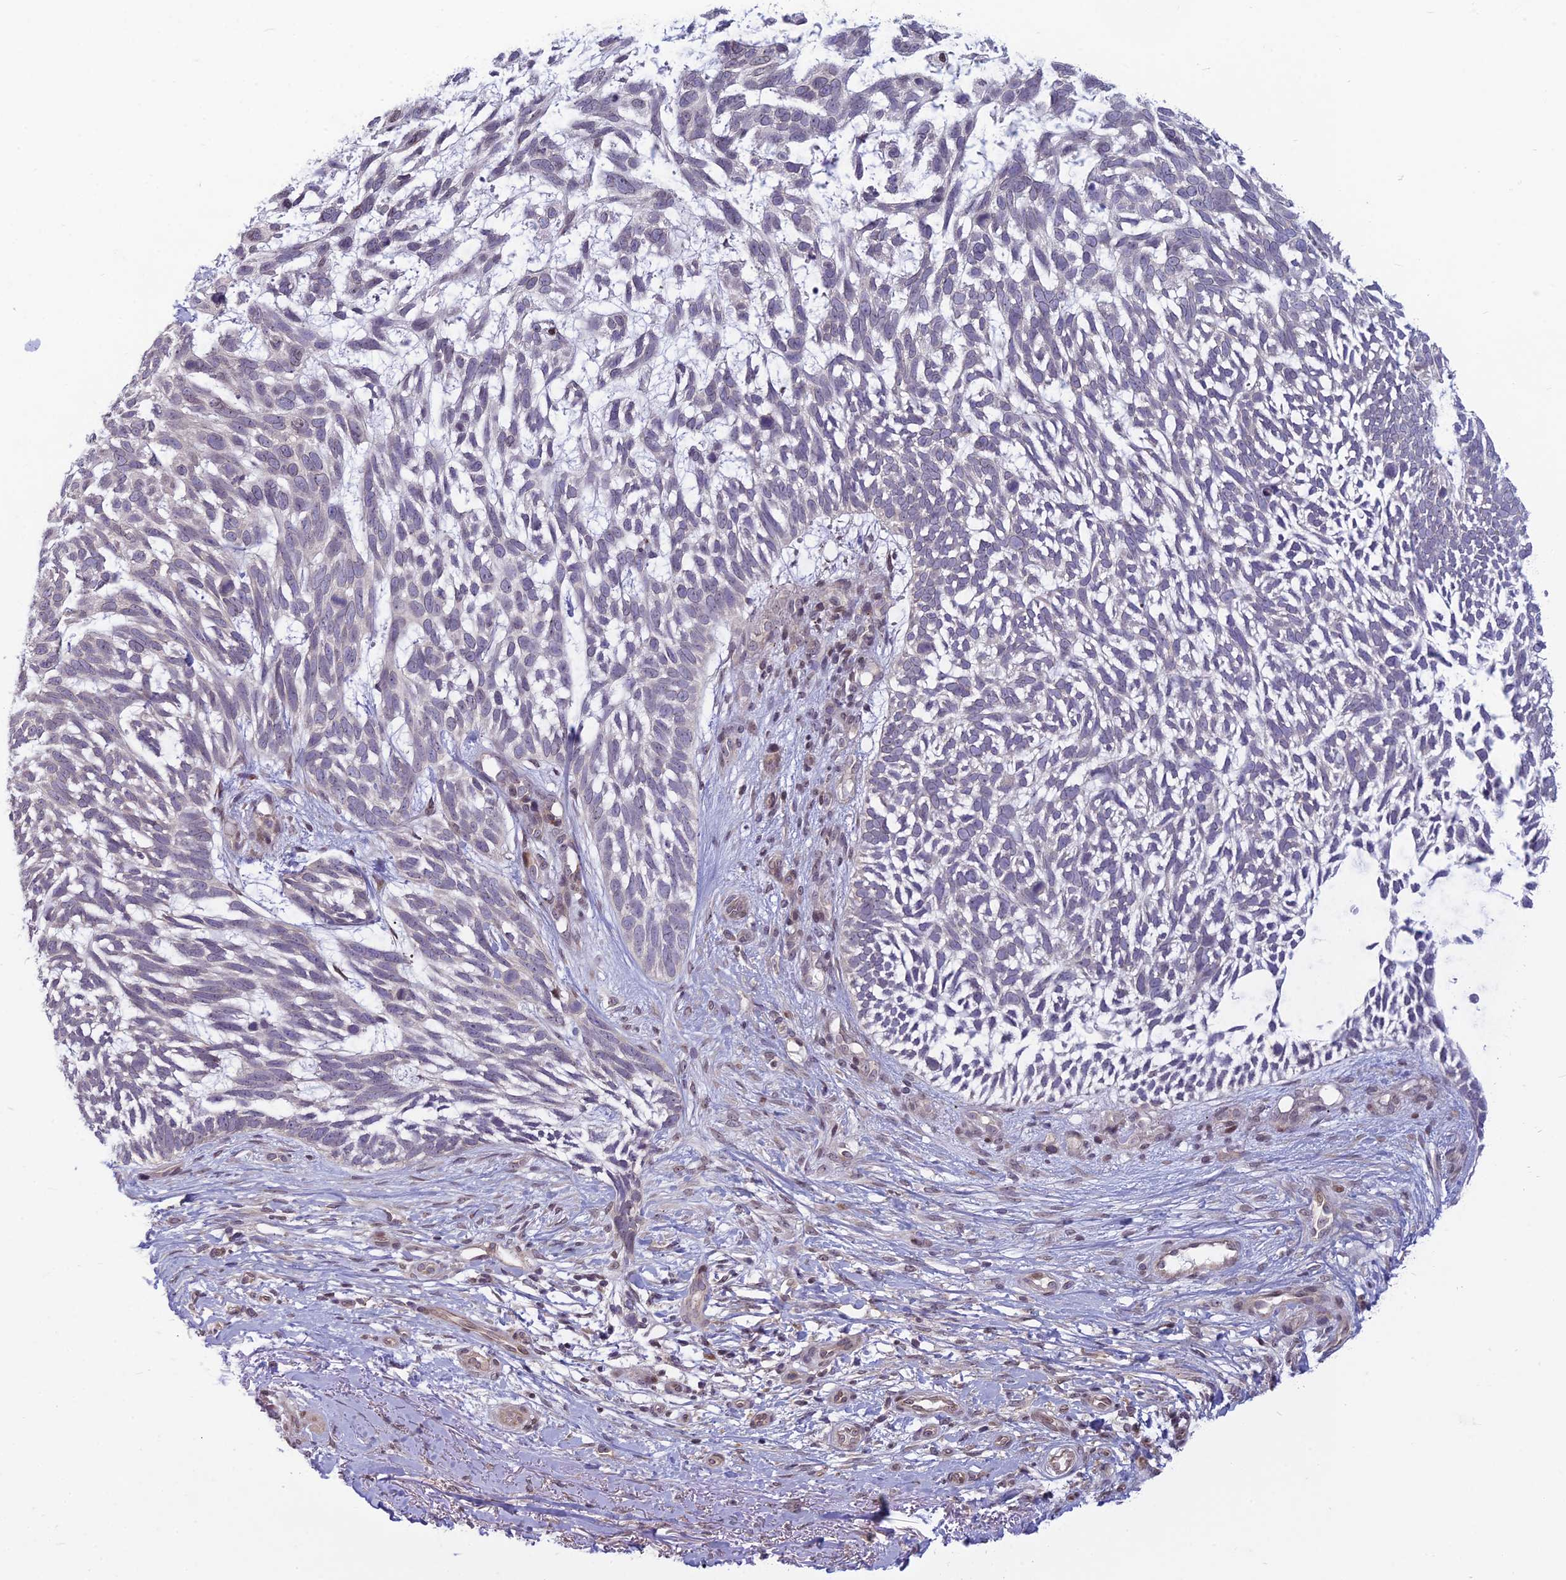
{"staining": {"intensity": "negative", "quantity": "none", "location": "none"}, "tissue": "skin cancer", "cell_type": "Tumor cells", "image_type": "cancer", "snomed": [{"axis": "morphology", "description": "Basal cell carcinoma"}, {"axis": "topography", "description": "Skin"}], "caption": "Tumor cells show no significant protein positivity in skin basal cell carcinoma. Nuclei are stained in blue.", "gene": "DTX2", "patient": {"sex": "male", "age": 88}}